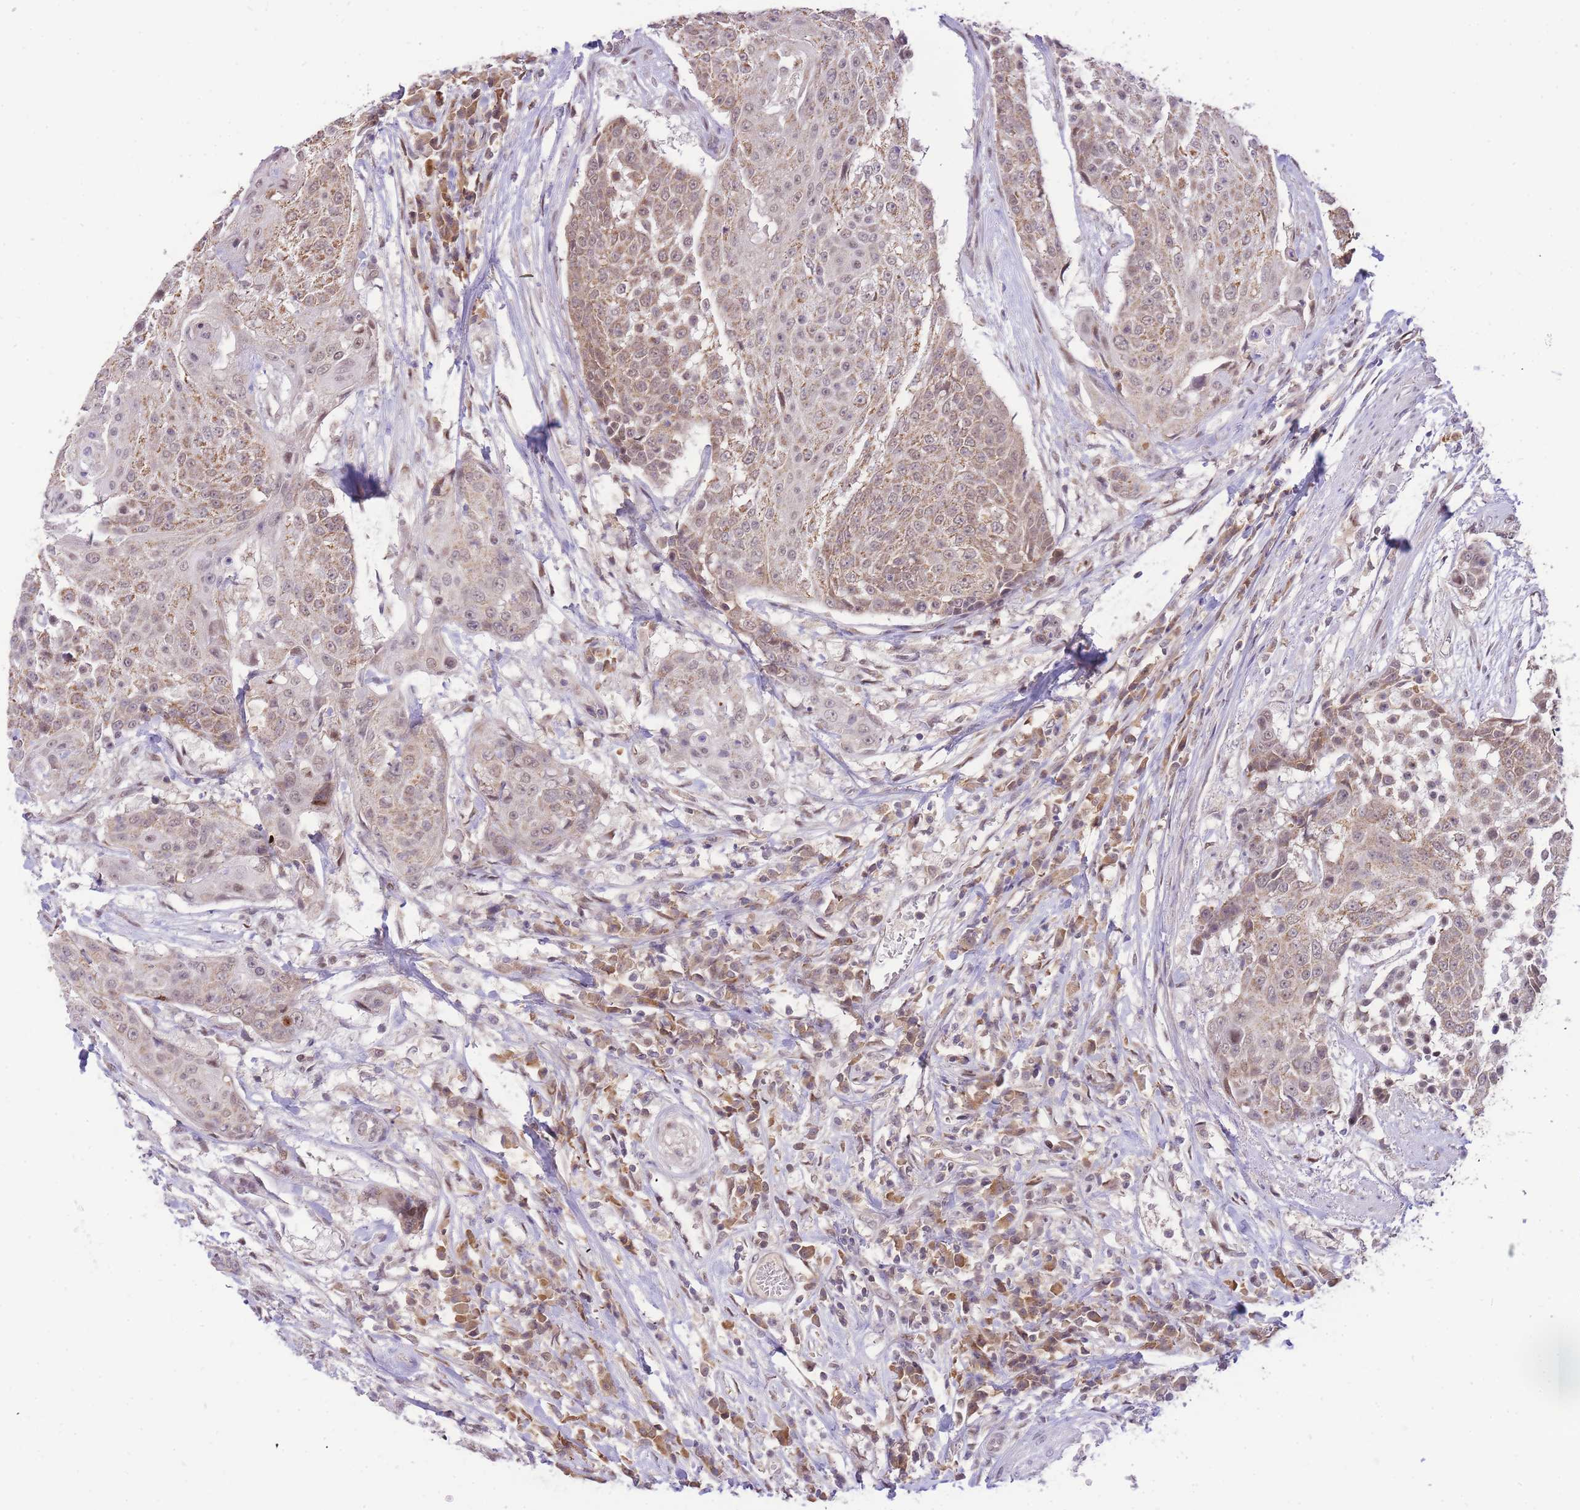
{"staining": {"intensity": "moderate", "quantity": ">75%", "location": "cytoplasmic/membranous"}, "tissue": "urothelial cancer", "cell_type": "Tumor cells", "image_type": "cancer", "snomed": [{"axis": "morphology", "description": "Urothelial carcinoma, High grade"}, {"axis": "topography", "description": "Urinary bladder"}], "caption": "Urothelial carcinoma (high-grade) tissue reveals moderate cytoplasmic/membranous staining in about >75% of tumor cells, visualized by immunohistochemistry. The staining was performed using DAB to visualize the protein expression in brown, while the nuclei were stained in blue with hematoxylin (Magnification: 20x).", "gene": "PUS10", "patient": {"sex": "female", "age": 63}}